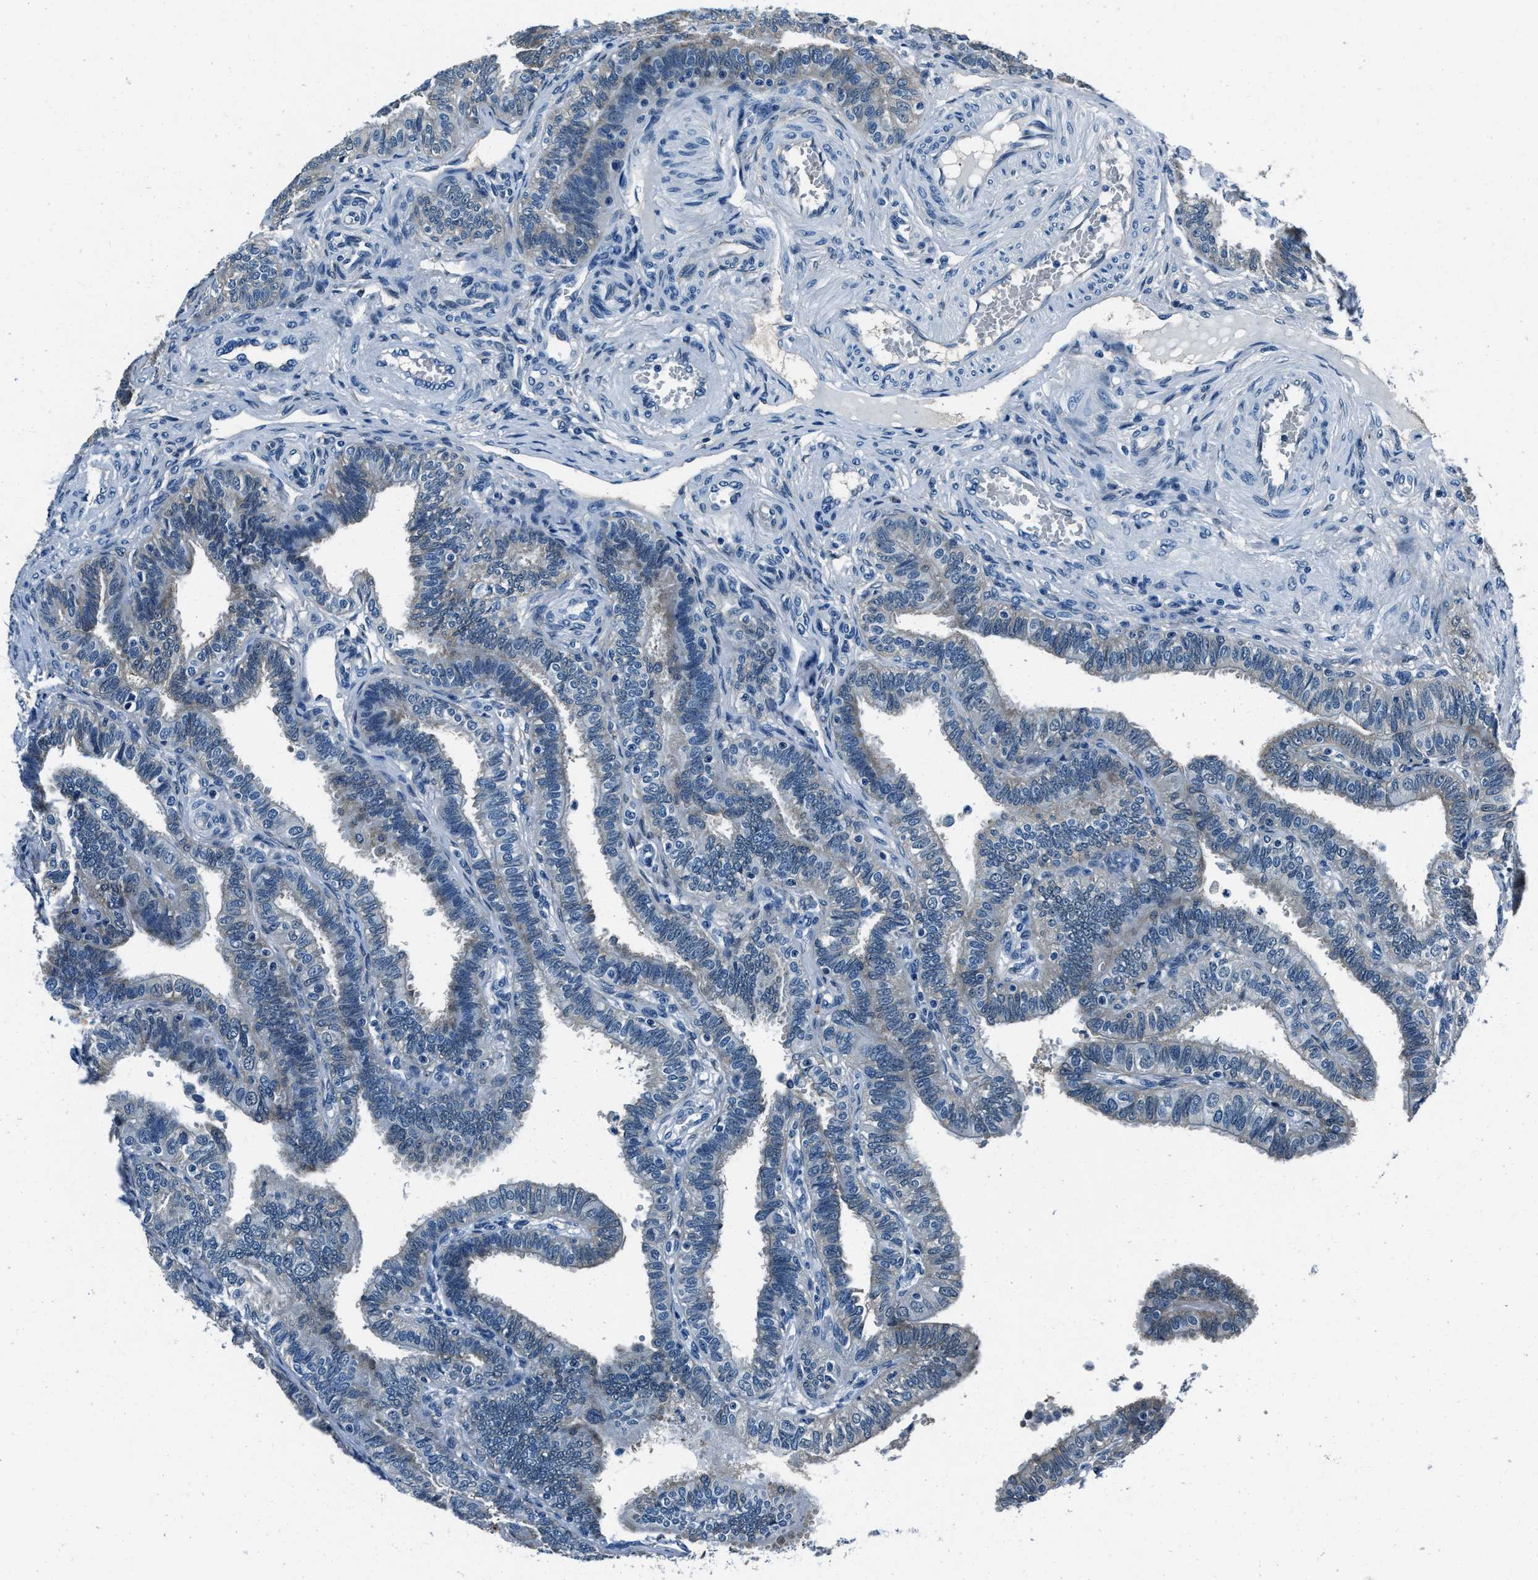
{"staining": {"intensity": "negative", "quantity": "none", "location": "none"}, "tissue": "fallopian tube", "cell_type": "Glandular cells", "image_type": "normal", "snomed": [{"axis": "morphology", "description": "Normal tissue, NOS"}, {"axis": "topography", "description": "Fallopian tube"}, {"axis": "topography", "description": "Placenta"}], "caption": "A histopathology image of fallopian tube stained for a protein demonstrates no brown staining in glandular cells. (Stains: DAB (3,3'-diaminobenzidine) immunohistochemistry (IHC) with hematoxylin counter stain, Microscopy: brightfield microscopy at high magnification).", "gene": "PTPDC1", "patient": {"sex": "female", "age": 34}}